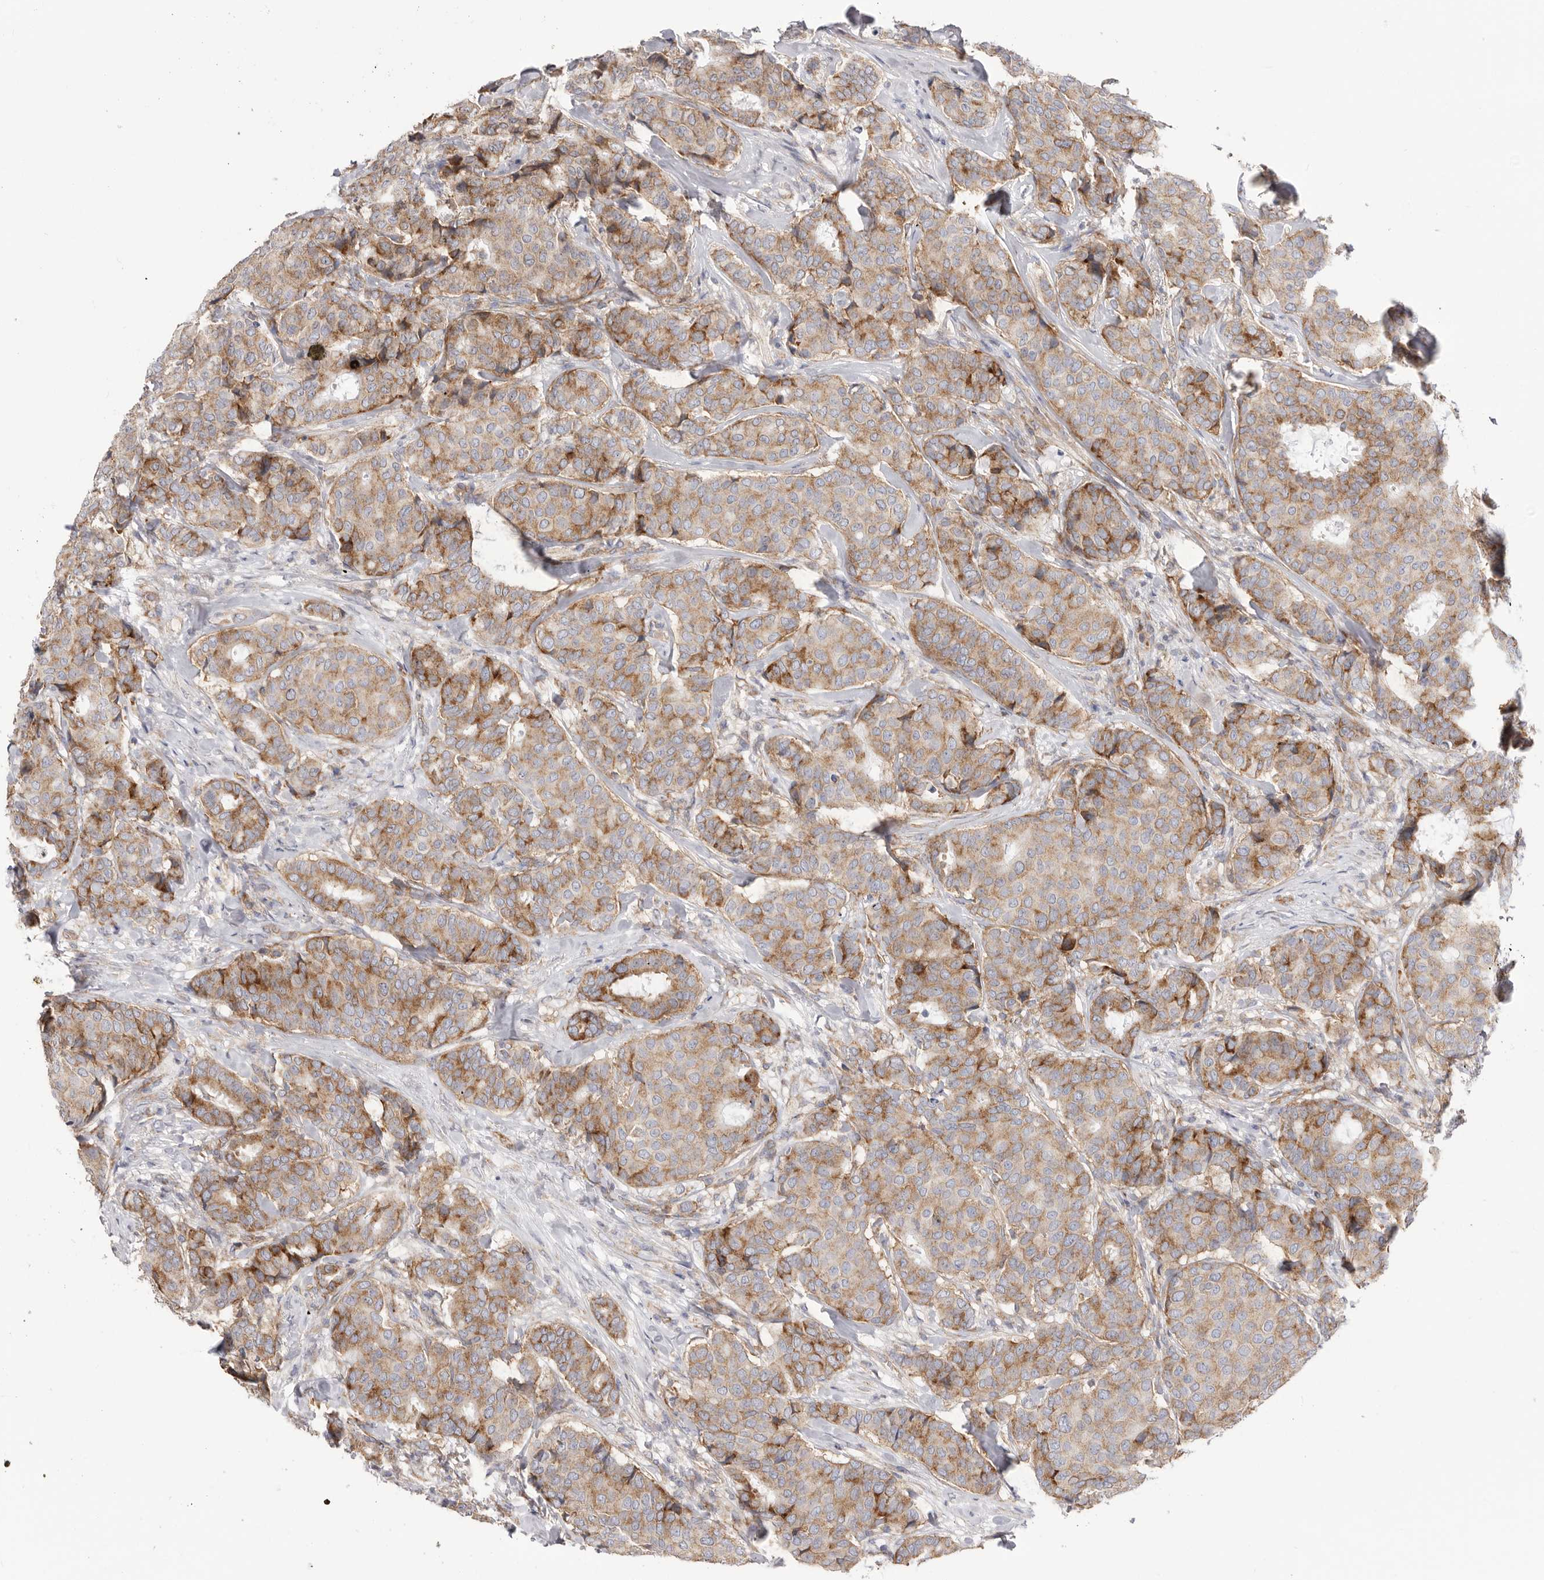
{"staining": {"intensity": "moderate", "quantity": ">75%", "location": "cytoplasmic/membranous"}, "tissue": "breast cancer", "cell_type": "Tumor cells", "image_type": "cancer", "snomed": [{"axis": "morphology", "description": "Duct carcinoma"}, {"axis": "topography", "description": "Breast"}], "caption": "Brown immunohistochemical staining in breast cancer displays moderate cytoplasmic/membranous expression in about >75% of tumor cells. Nuclei are stained in blue.", "gene": "SERBP1", "patient": {"sex": "female", "age": 75}}